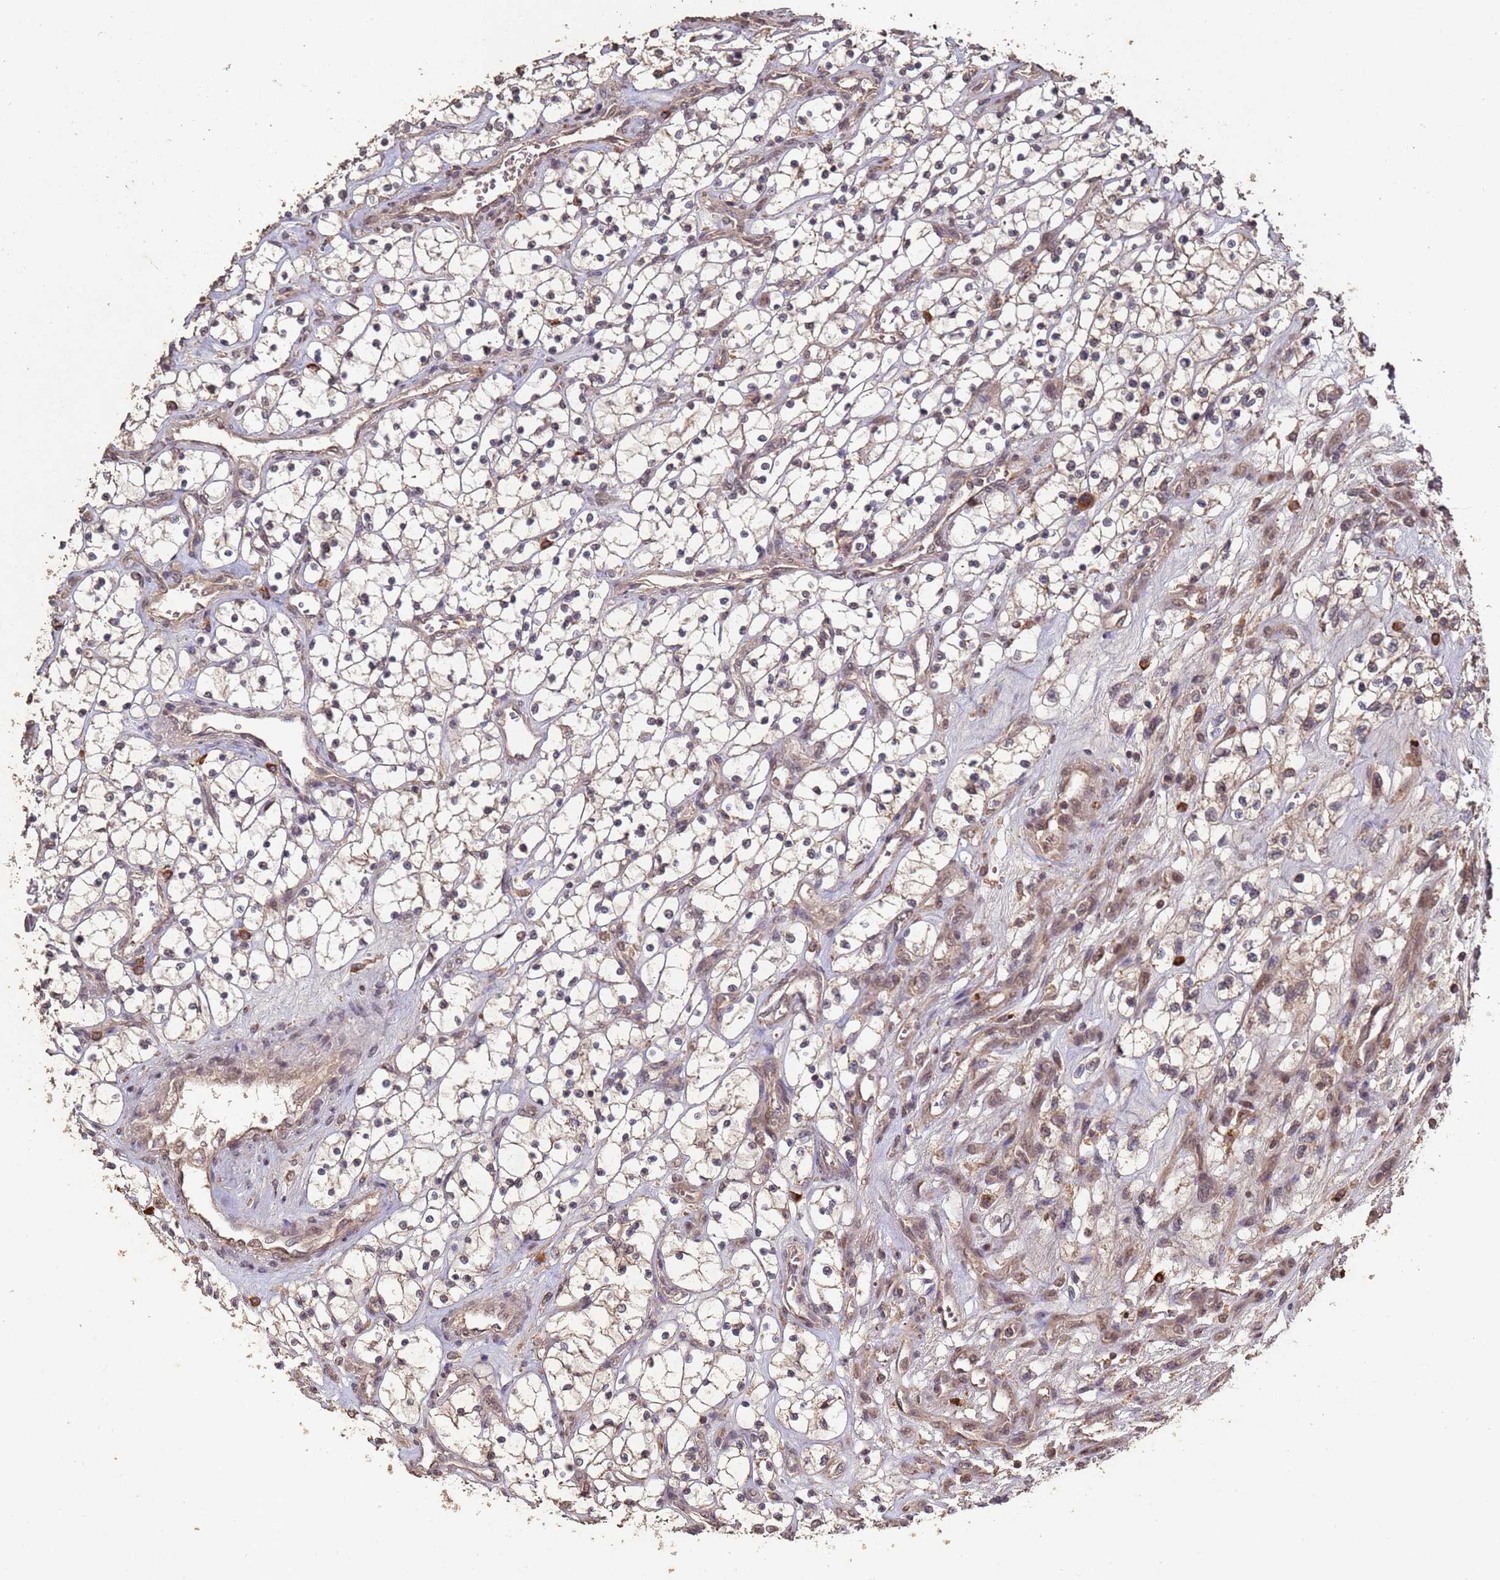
{"staining": {"intensity": "weak", "quantity": "25%-75%", "location": "cytoplasmic/membranous"}, "tissue": "renal cancer", "cell_type": "Tumor cells", "image_type": "cancer", "snomed": [{"axis": "morphology", "description": "Adenocarcinoma, NOS"}, {"axis": "topography", "description": "Kidney"}], "caption": "A high-resolution image shows IHC staining of renal cancer (adenocarcinoma), which displays weak cytoplasmic/membranous positivity in approximately 25%-75% of tumor cells.", "gene": "FRAT1", "patient": {"sex": "female", "age": 69}}